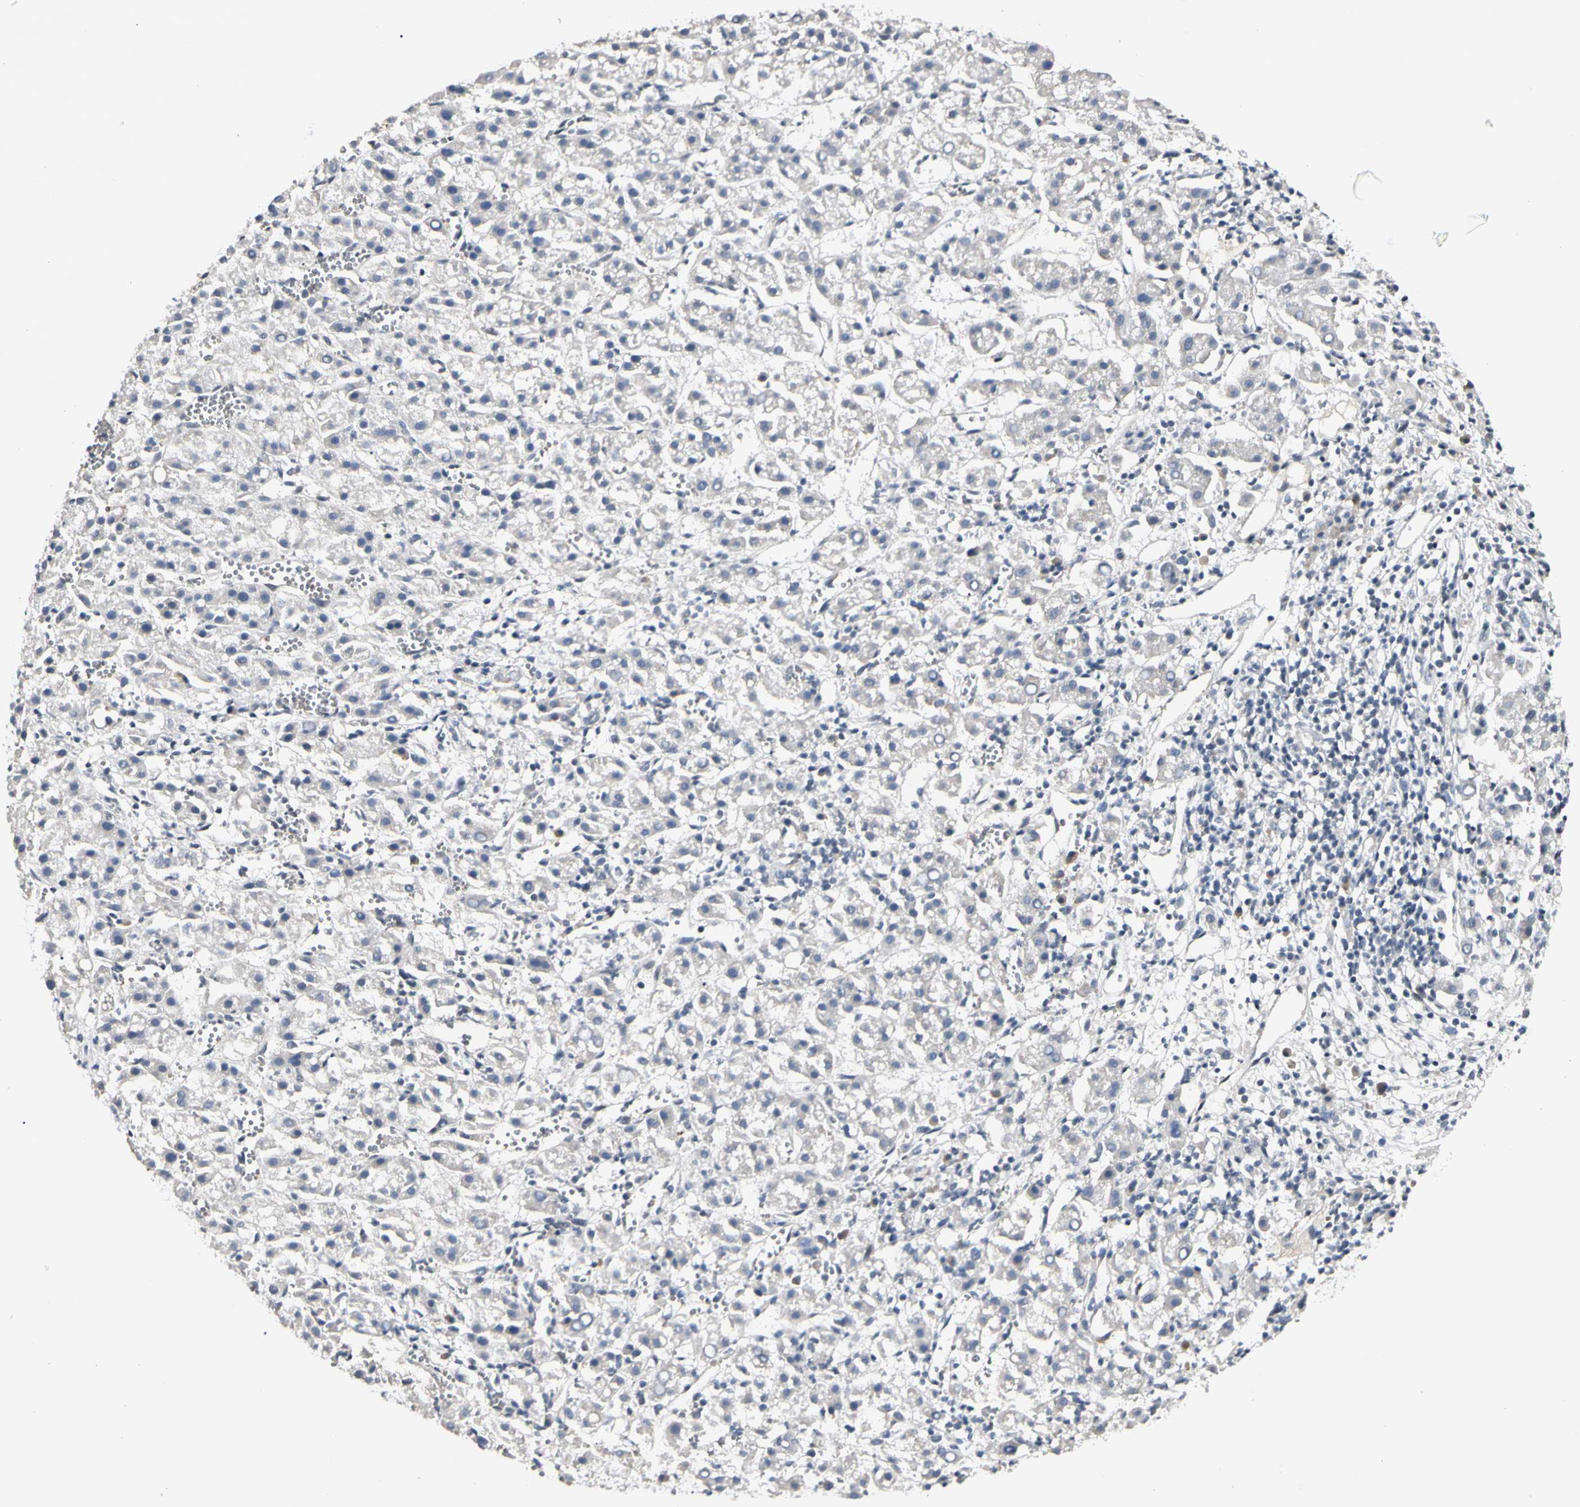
{"staining": {"intensity": "negative", "quantity": "none", "location": "none"}, "tissue": "liver cancer", "cell_type": "Tumor cells", "image_type": "cancer", "snomed": [{"axis": "morphology", "description": "Carcinoma, Hepatocellular, NOS"}, {"axis": "topography", "description": "Liver"}], "caption": "High power microscopy photomicrograph of an immunohistochemistry (IHC) micrograph of liver cancer, revealing no significant staining in tumor cells. Nuclei are stained in blue.", "gene": "GREM1", "patient": {"sex": "female", "age": 58}}